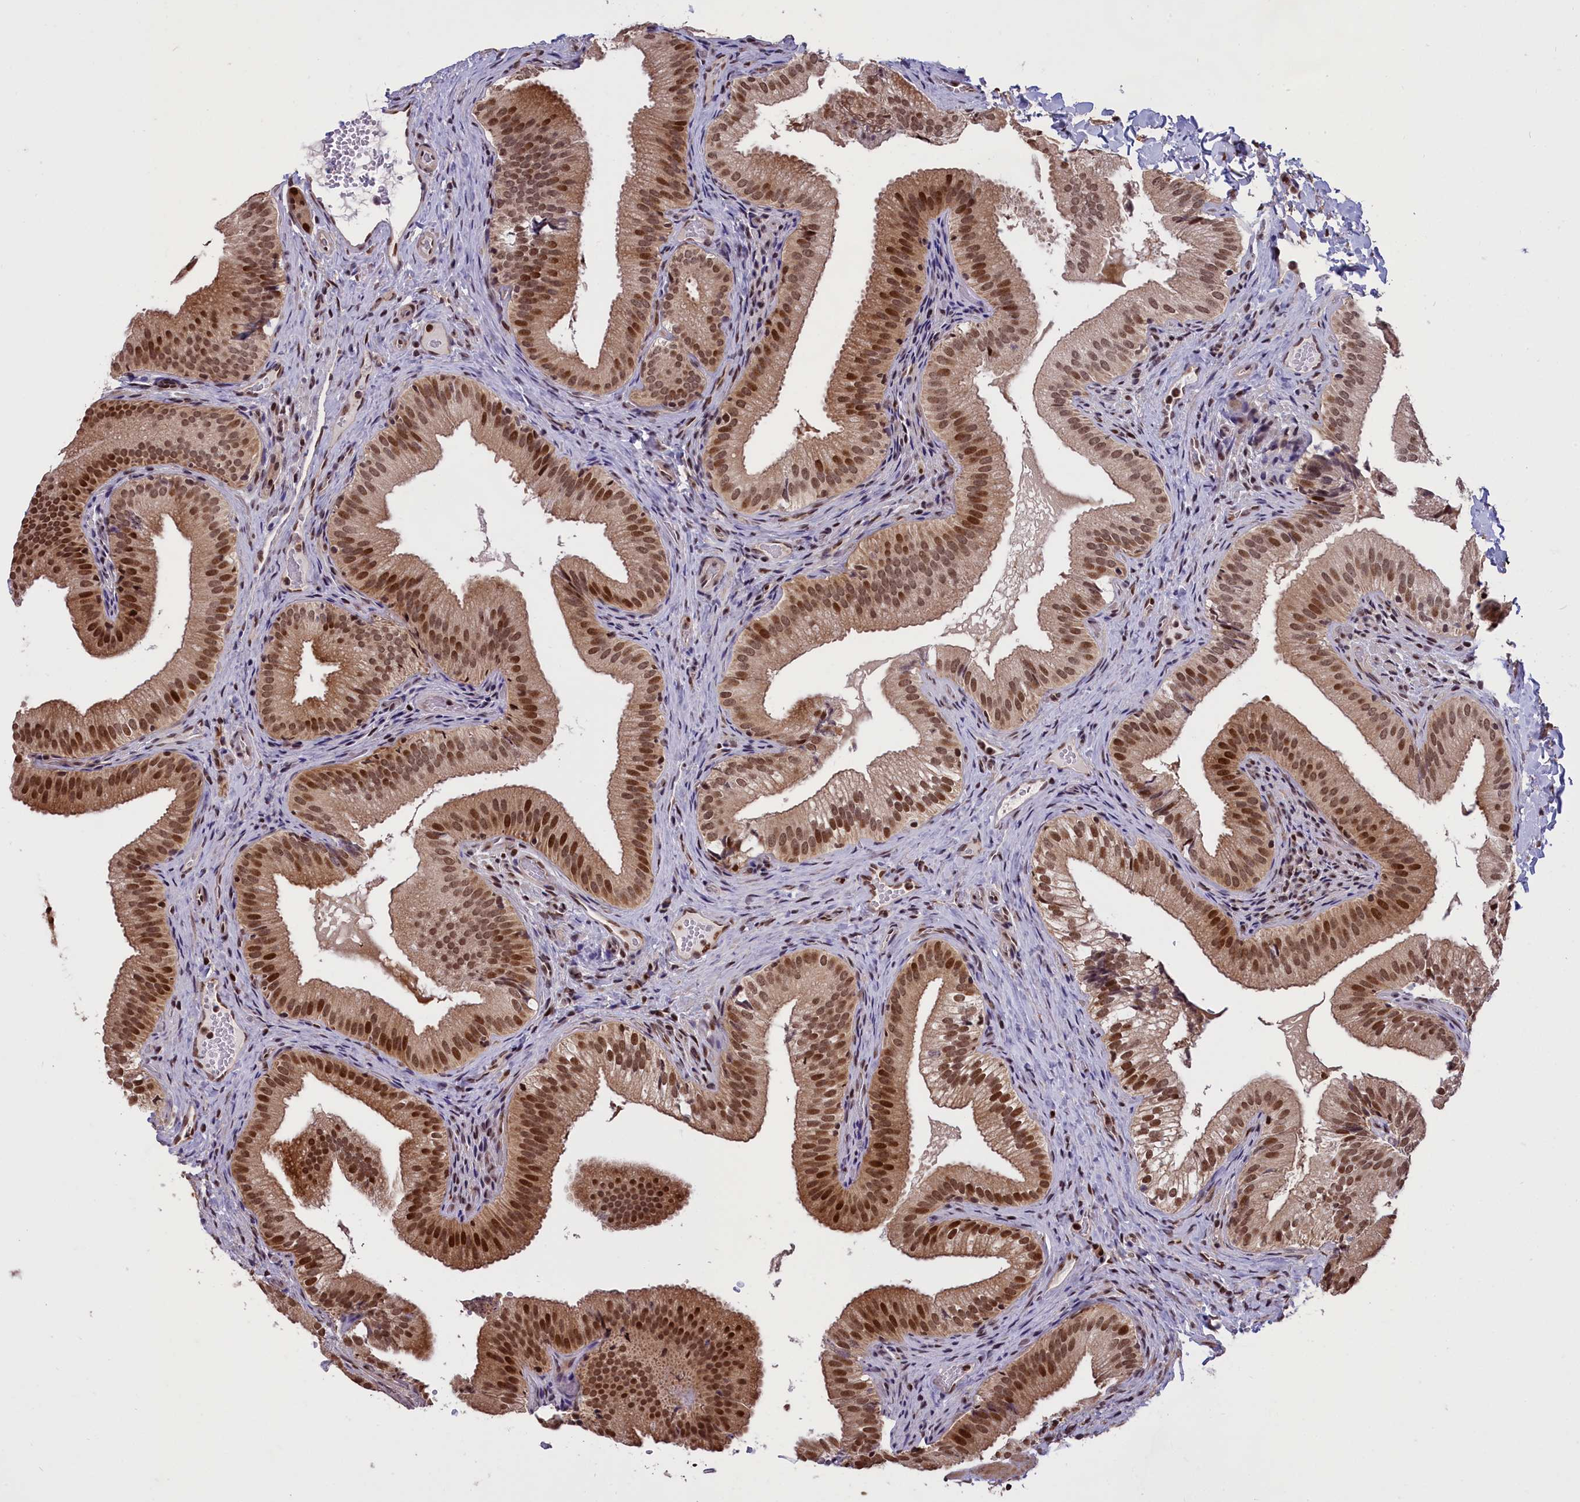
{"staining": {"intensity": "moderate", "quantity": ">75%", "location": "cytoplasmic/membranous,nuclear"}, "tissue": "gallbladder", "cell_type": "Glandular cells", "image_type": "normal", "snomed": [{"axis": "morphology", "description": "Normal tissue, NOS"}, {"axis": "topography", "description": "Gallbladder"}], "caption": "Immunohistochemical staining of benign gallbladder exhibits >75% levels of moderate cytoplasmic/membranous,nuclear protein expression in approximately >75% of glandular cells. The protein is stained brown, and the nuclei are stained in blue (DAB IHC with brightfield microscopy, high magnification).", "gene": "RELB", "patient": {"sex": "female", "age": 30}}